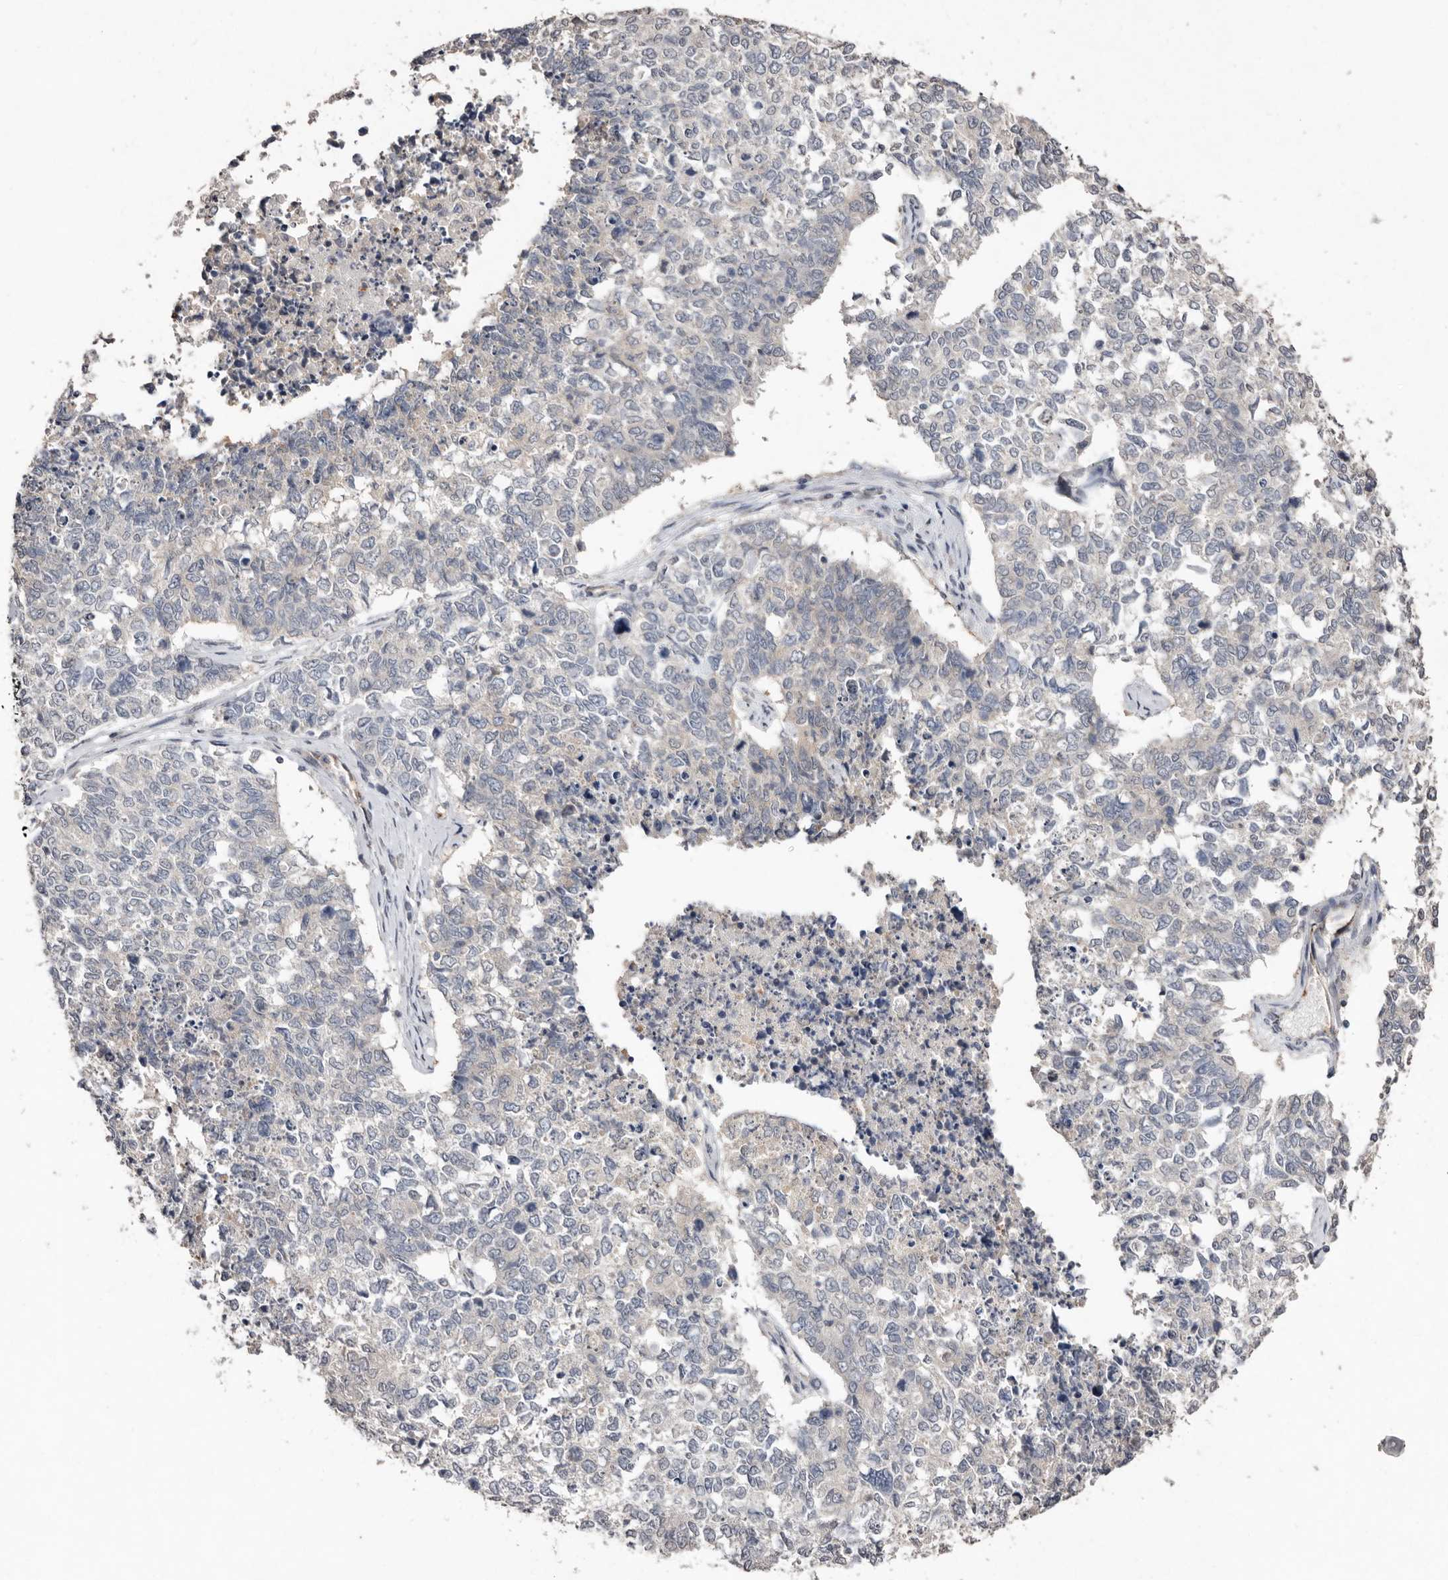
{"staining": {"intensity": "negative", "quantity": "none", "location": "none"}, "tissue": "cervical cancer", "cell_type": "Tumor cells", "image_type": "cancer", "snomed": [{"axis": "morphology", "description": "Squamous cell carcinoma, NOS"}, {"axis": "topography", "description": "Cervix"}], "caption": "DAB immunohistochemical staining of human cervical cancer demonstrates no significant expression in tumor cells.", "gene": "SULT1E1", "patient": {"sex": "female", "age": 63}}